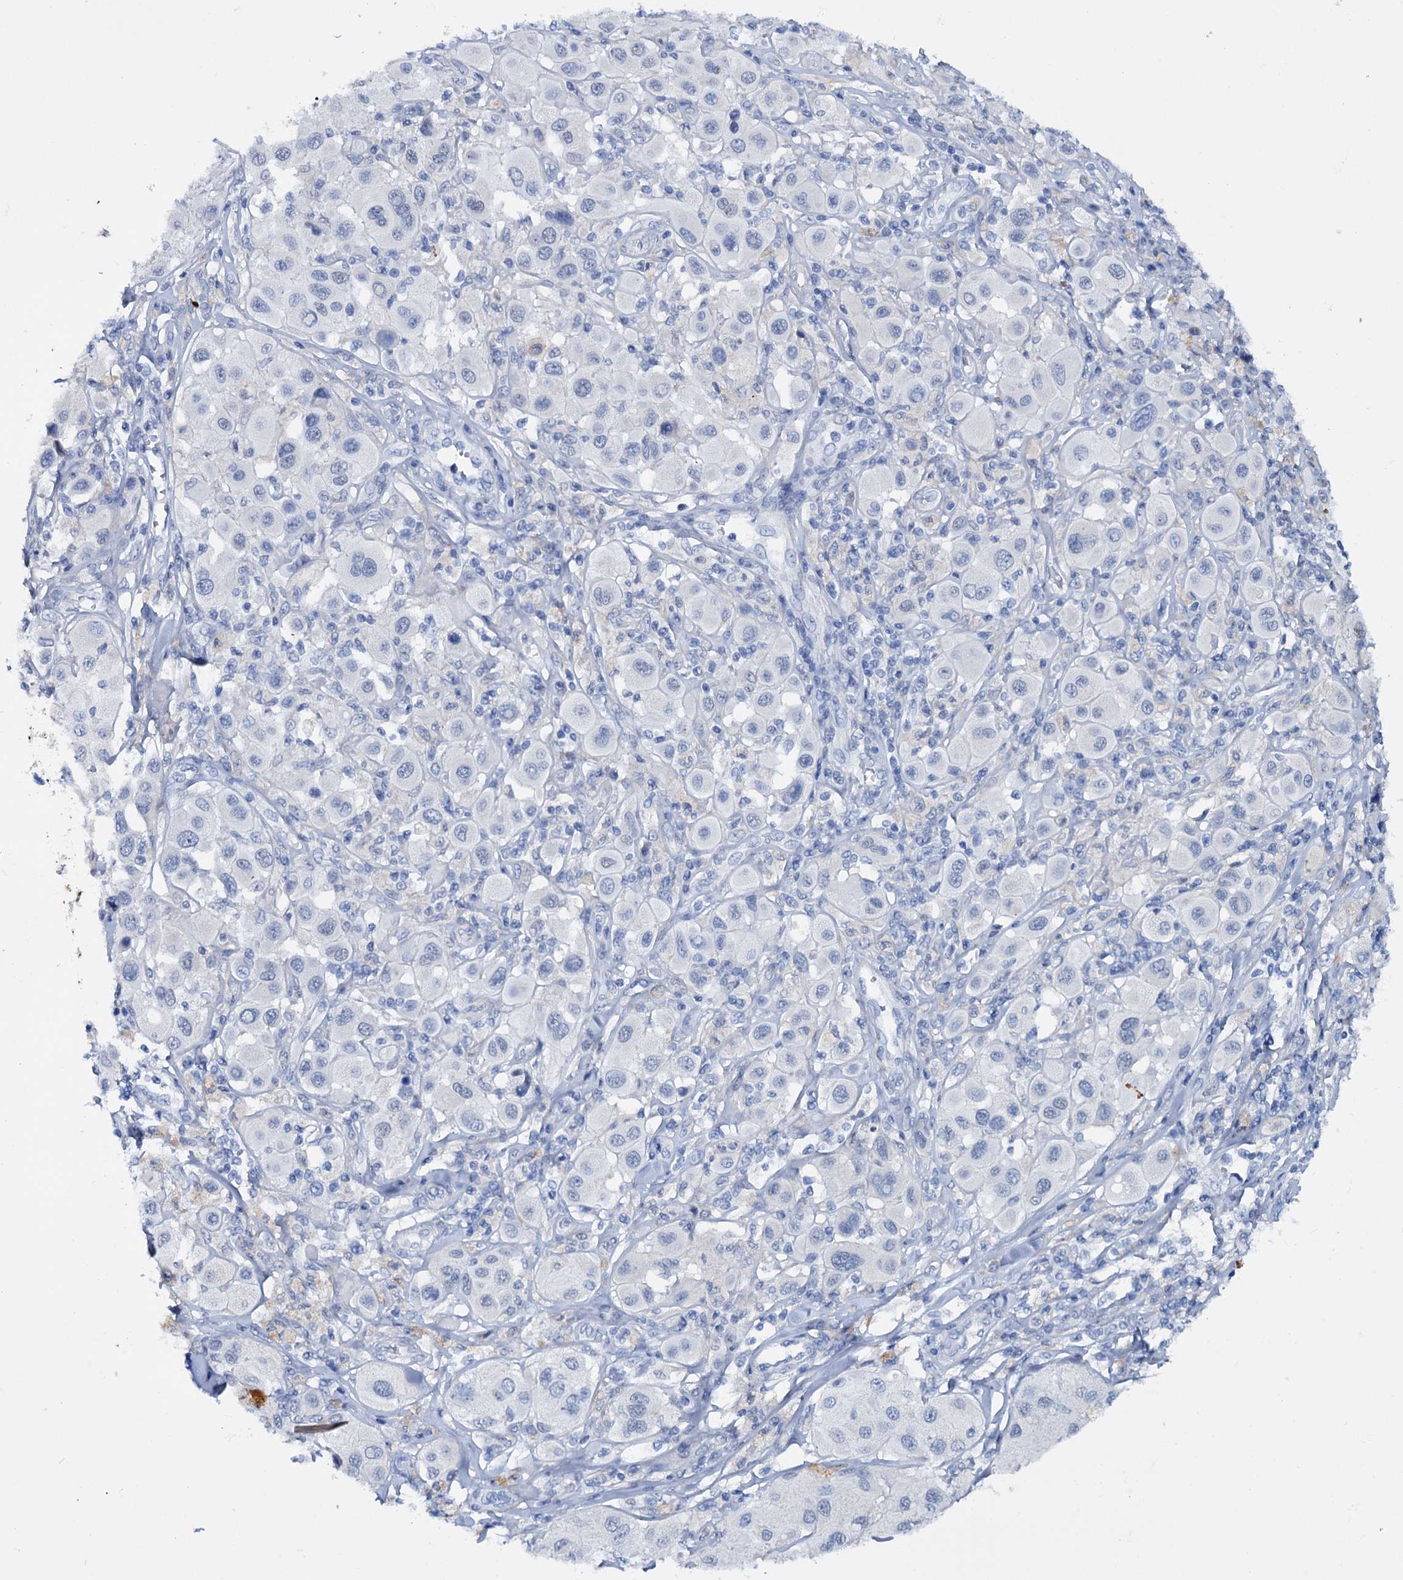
{"staining": {"intensity": "negative", "quantity": "none", "location": "none"}, "tissue": "melanoma", "cell_type": "Tumor cells", "image_type": "cancer", "snomed": [{"axis": "morphology", "description": "Malignant melanoma, Metastatic site"}, {"axis": "topography", "description": "Skin"}], "caption": "Immunohistochemical staining of human melanoma reveals no significant expression in tumor cells.", "gene": "FAAP20", "patient": {"sex": "male", "age": 41}}